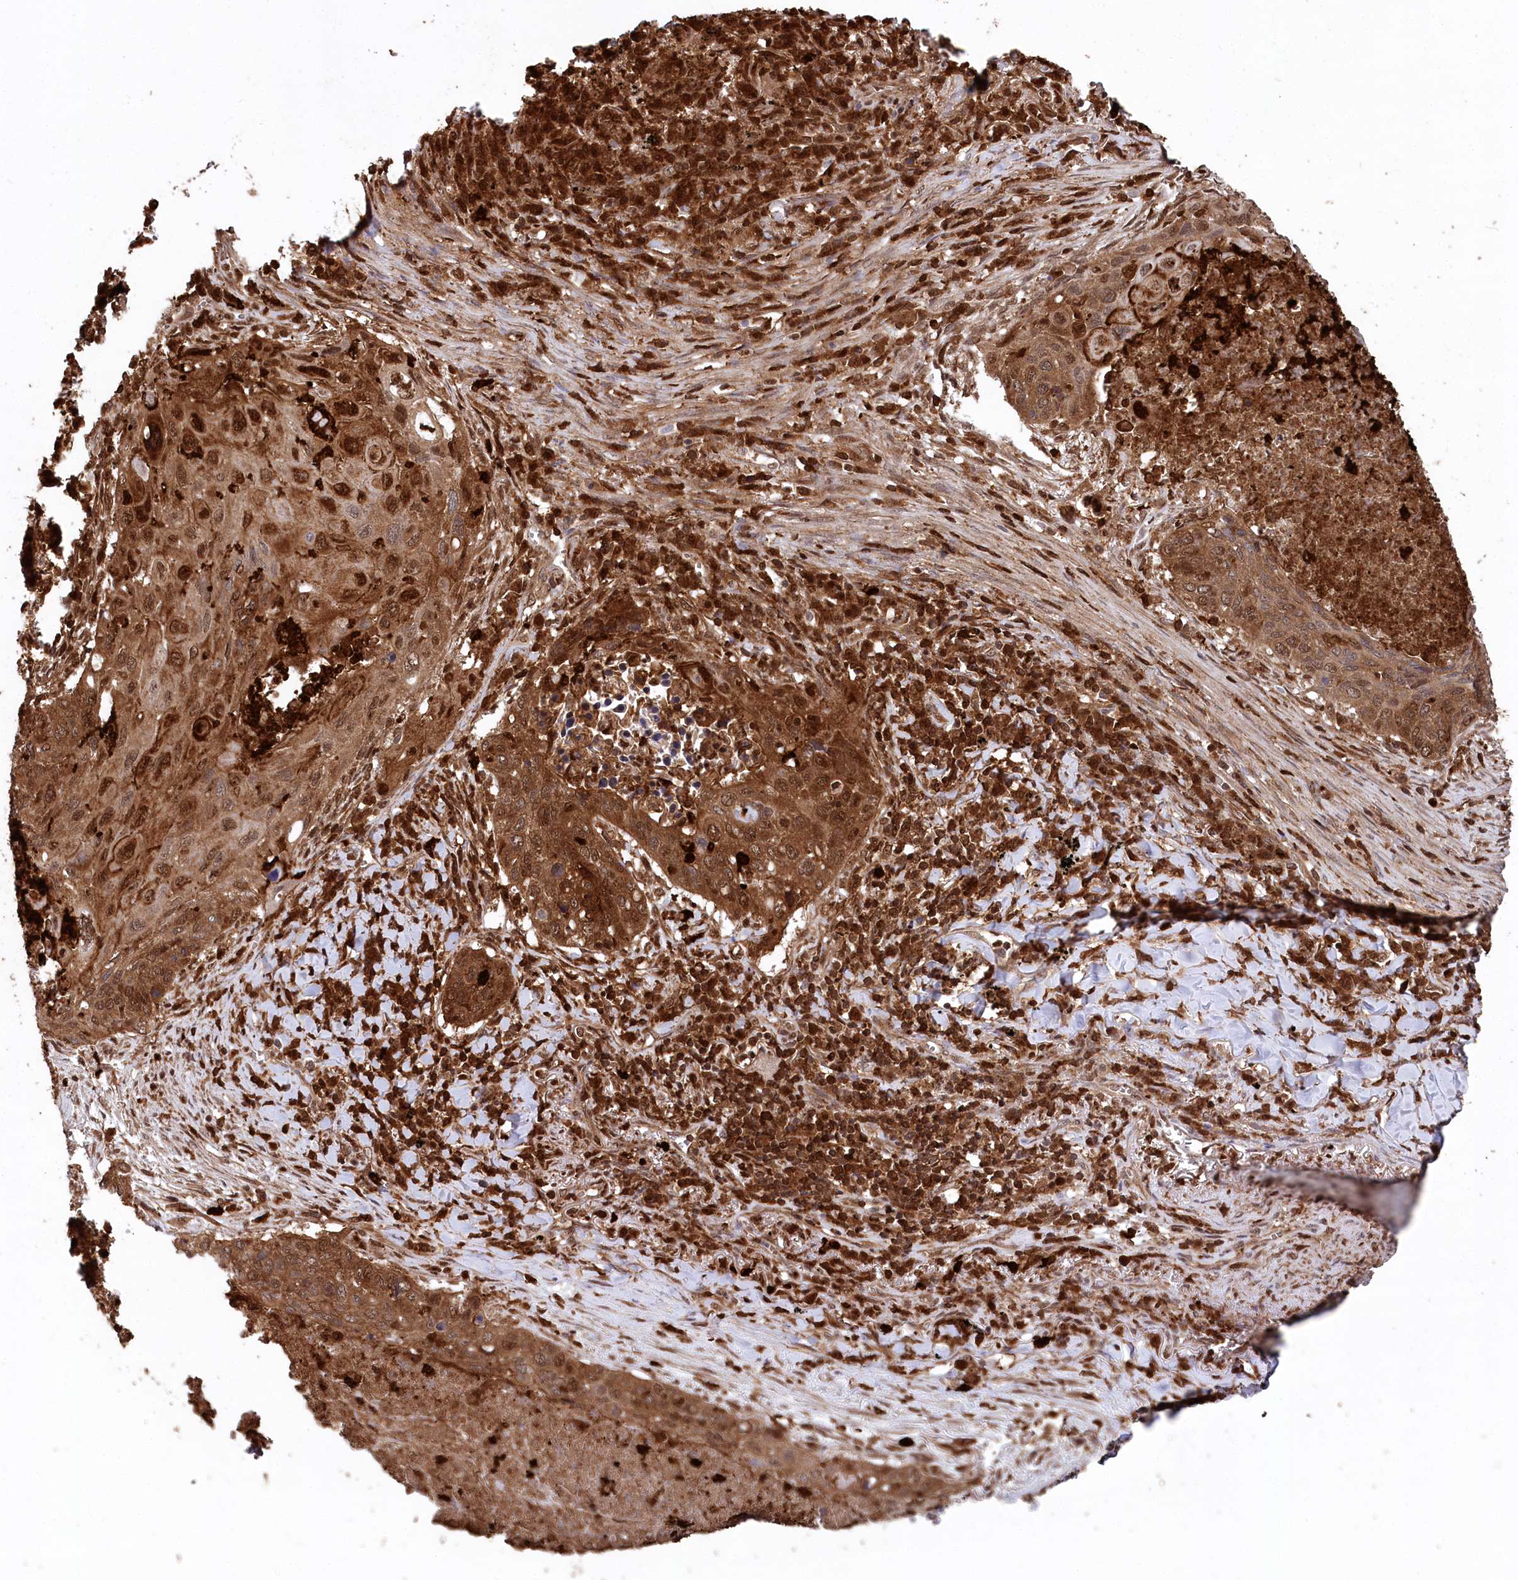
{"staining": {"intensity": "strong", "quantity": ">75%", "location": "cytoplasmic/membranous,nuclear"}, "tissue": "lung cancer", "cell_type": "Tumor cells", "image_type": "cancer", "snomed": [{"axis": "morphology", "description": "Squamous cell carcinoma, NOS"}, {"axis": "topography", "description": "Lung"}], "caption": "IHC micrograph of neoplastic tissue: human squamous cell carcinoma (lung) stained using immunohistochemistry (IHC) demonstrates high levels of strong protein expression localized specifically in the cytoplasmic/membranous and nuclear of tumor cells, appearing as a cytoplasmic/membranous and nuclear brown color.", "gene": "LSG1", "patient": {"sex": "female", "age": 63}}